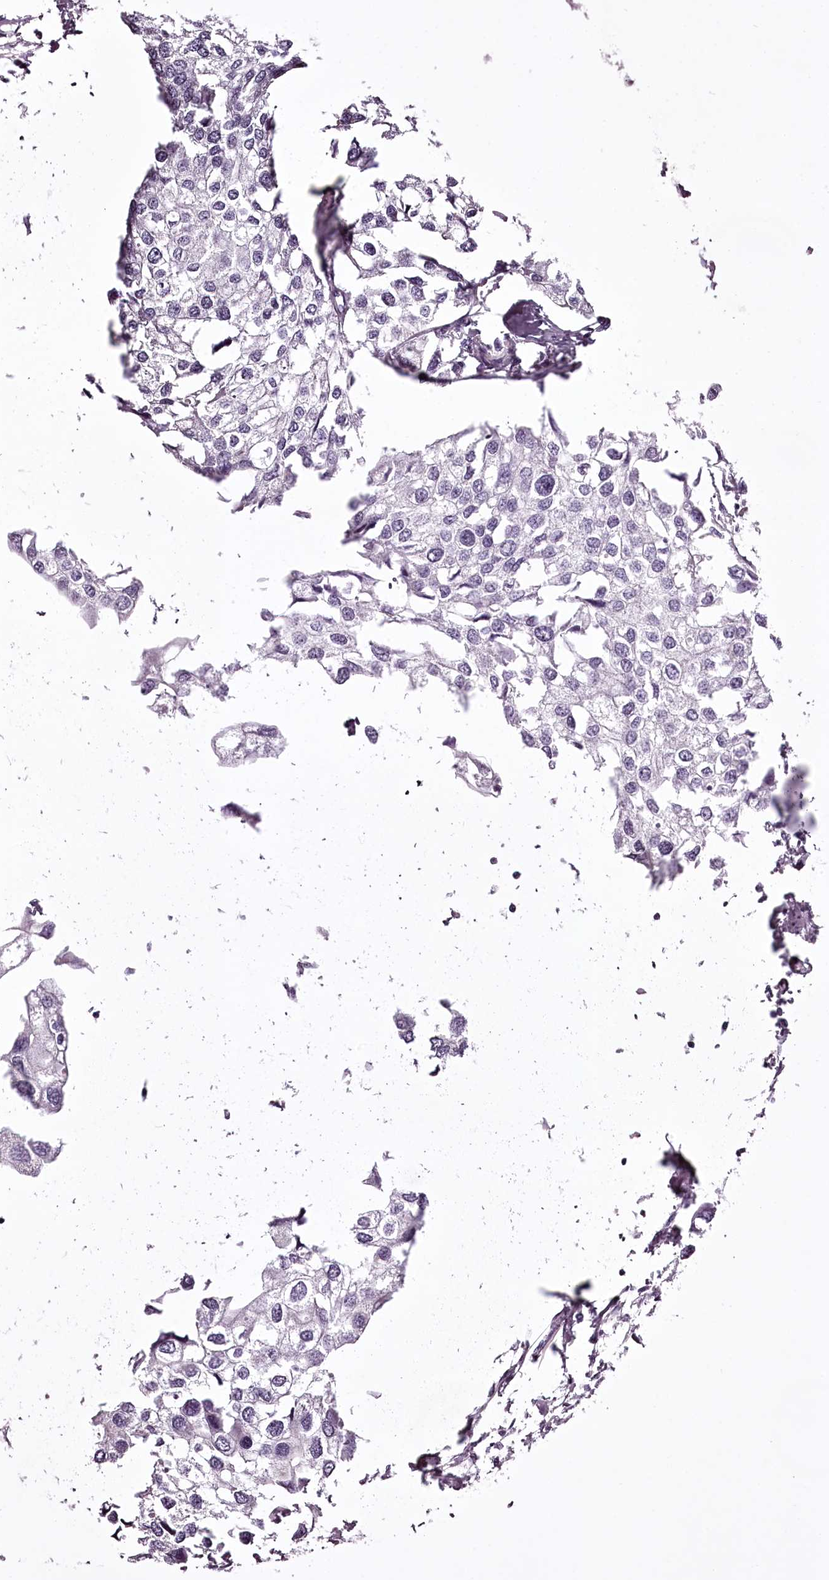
{"staining": {"intensity": "negative", "quantity": "none", "location": "none"}, "tissue": "urothelial cancer", "cell_type": "Tumor cells", "image_type": "cancer", "snomed": [{"axis": "morphology", "description": "Urothelial carcinoma, High grade"}, {"axis": "topography", "description": "Urinary bladder"}], "caption": "This is an immunohistochemistry (IHC) micrograph of human urothelial cancer. There is no staining in tumor cells.", "gene": "C1orf56", "patient": {"sex": "male", "age": 64}}